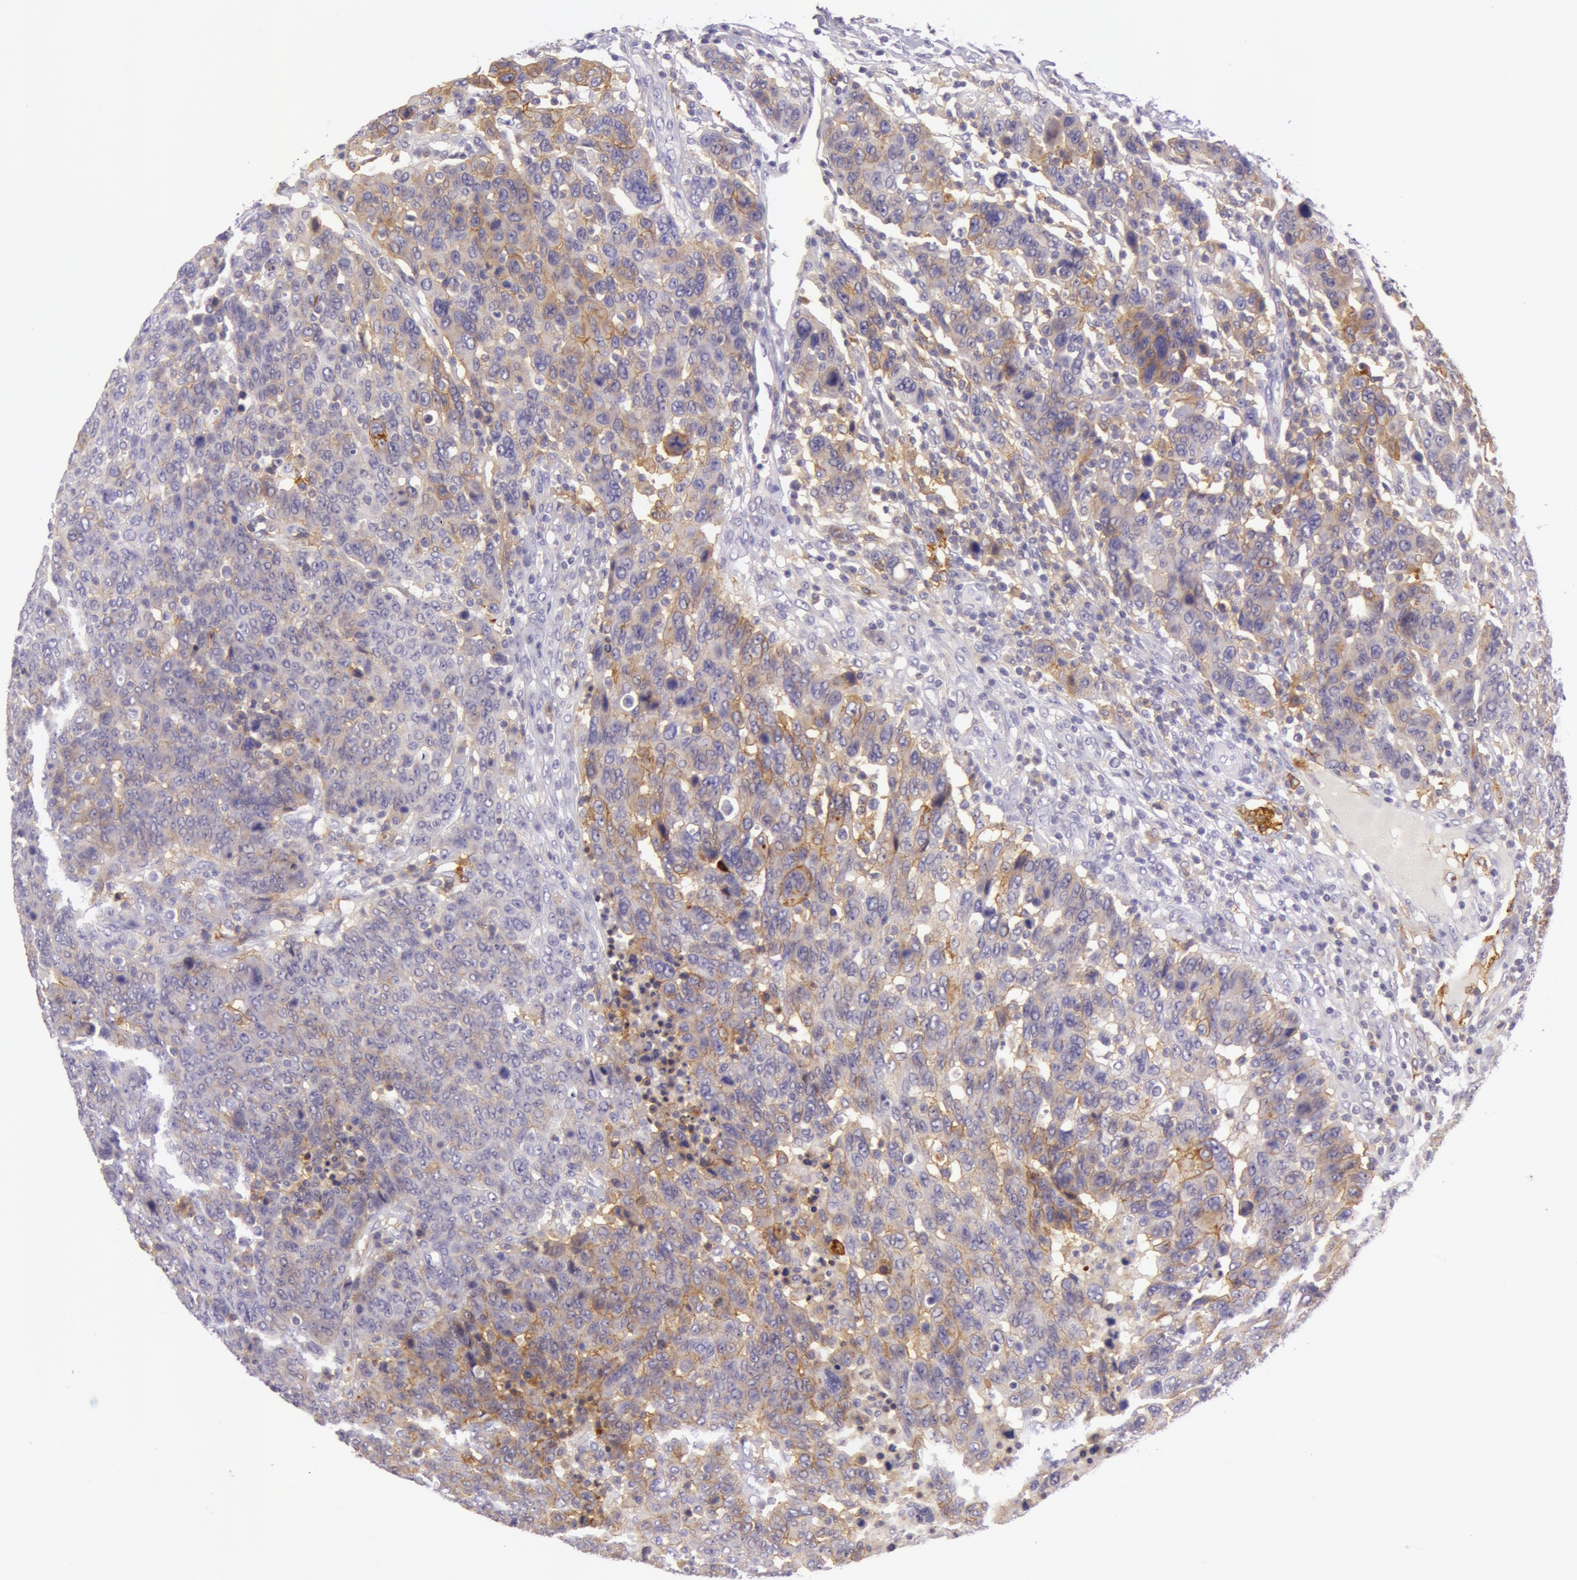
{"staining": {"intensity": "weak", "quantity": ">75%", "location": "cytoplasmic/membranous"}, "tissue": "breast cancer", "cell_type": "Tumor cells", "image_type": "cancer", "snomed": [{"axis": "morphology", "description": "Duct carcinoma"}, {"axis": "topography", "description": "Breast"}], "caption": "A low amount of weak cytoplasmic/membranous positivity is seen in about >75% of tumor cells in invasive ductal carcinoma (breast) tissue.", "gene": "LY75", "patient": {"sex": "female", "age": 37}}